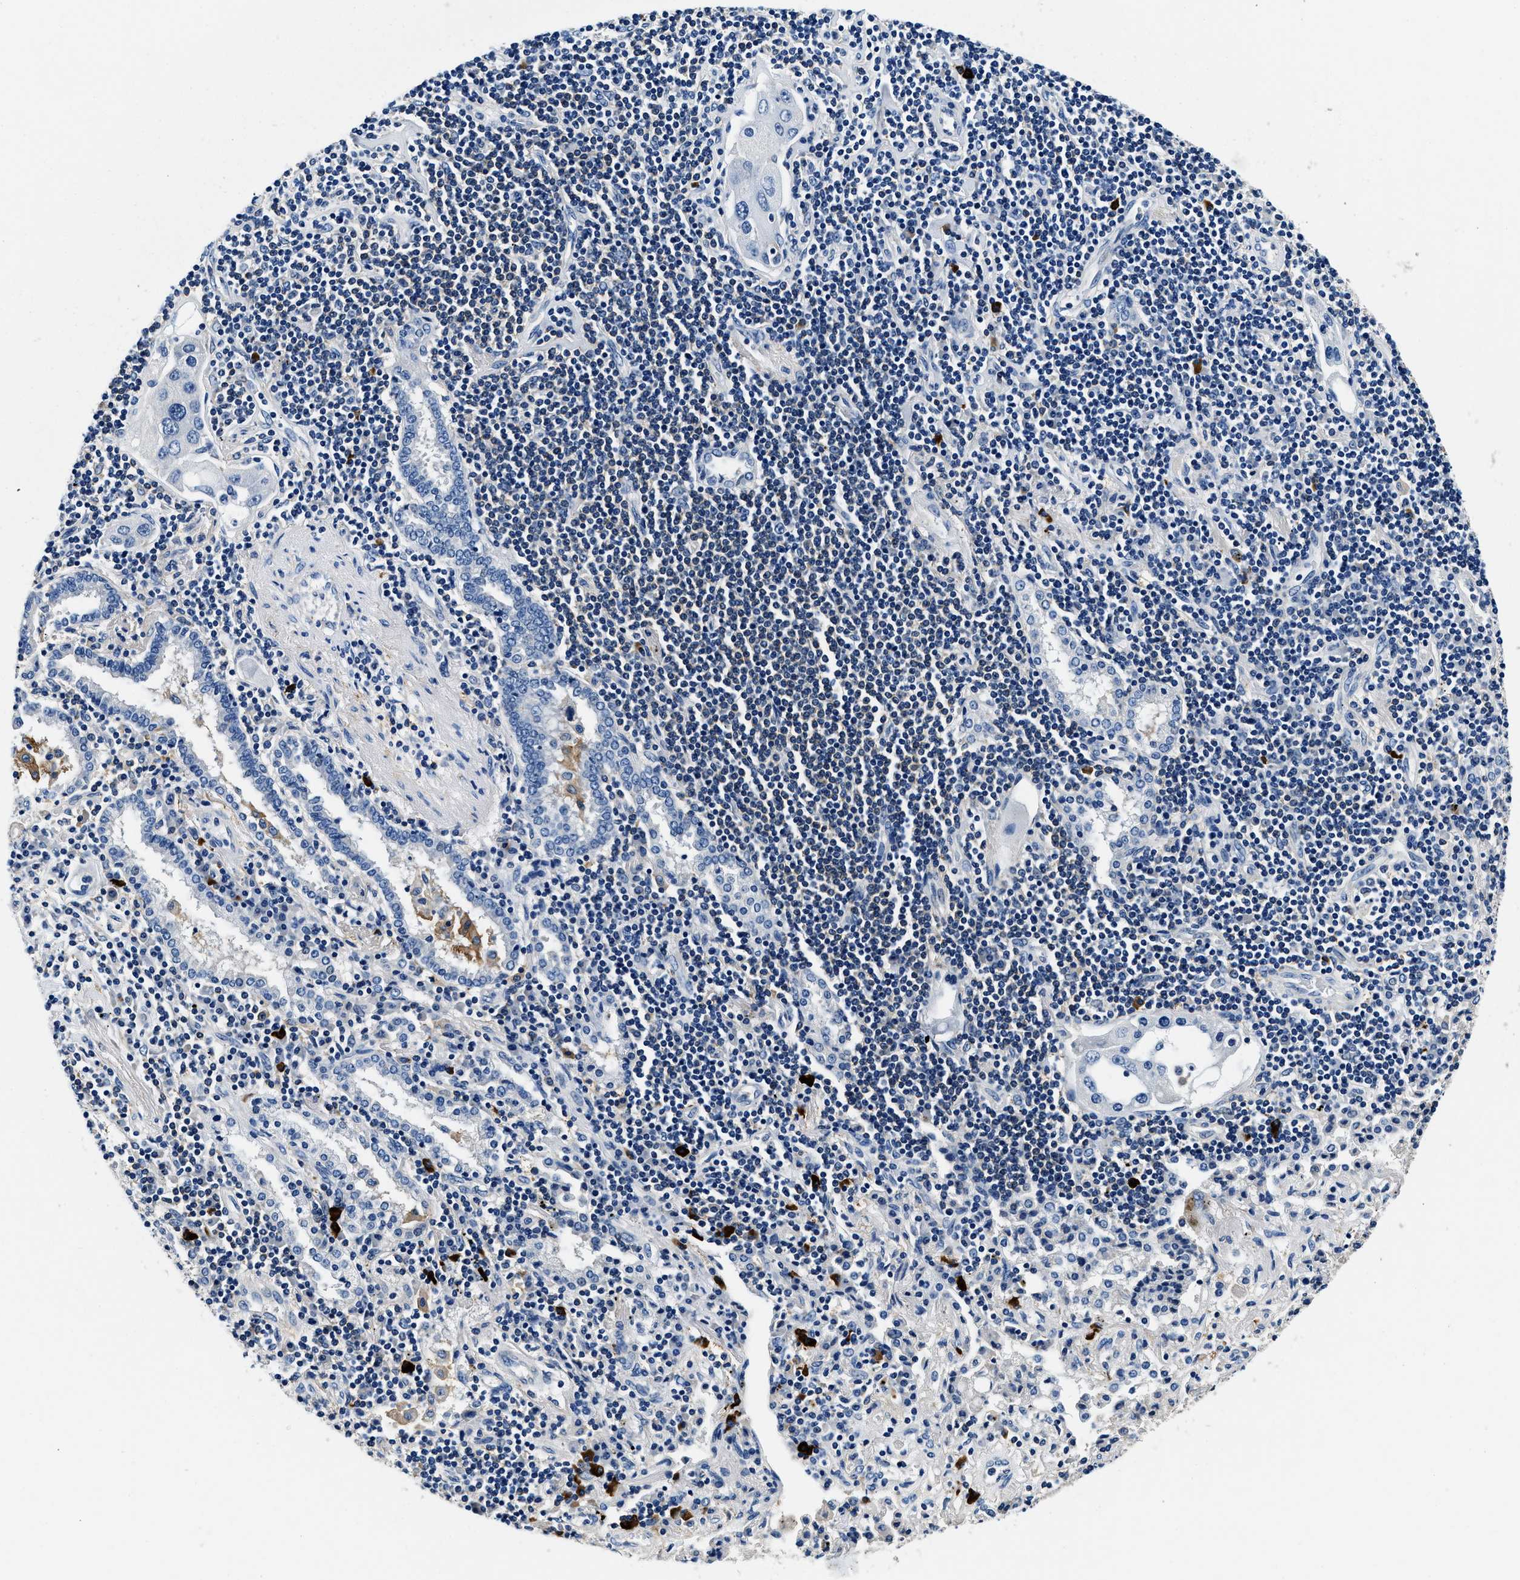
{"staining": {"intensity": "negative", "quantity": "none", "location": "none"}, "tissue": "lung cancer", "cell_type": "Tumor cells", "image_type": "cancer", "snomed": [{"axis": "morphology", "description": "Adenocarcinoma, NOS"}, {"axis": "topography", "description": "Lung"}], "caption": "Immunohistochemical staining of human lung adenocarcinoma shows no significant positivity in tumor cells.", "gene": "ZFAND3", "patient": {"sex": "female", "age": 65}}